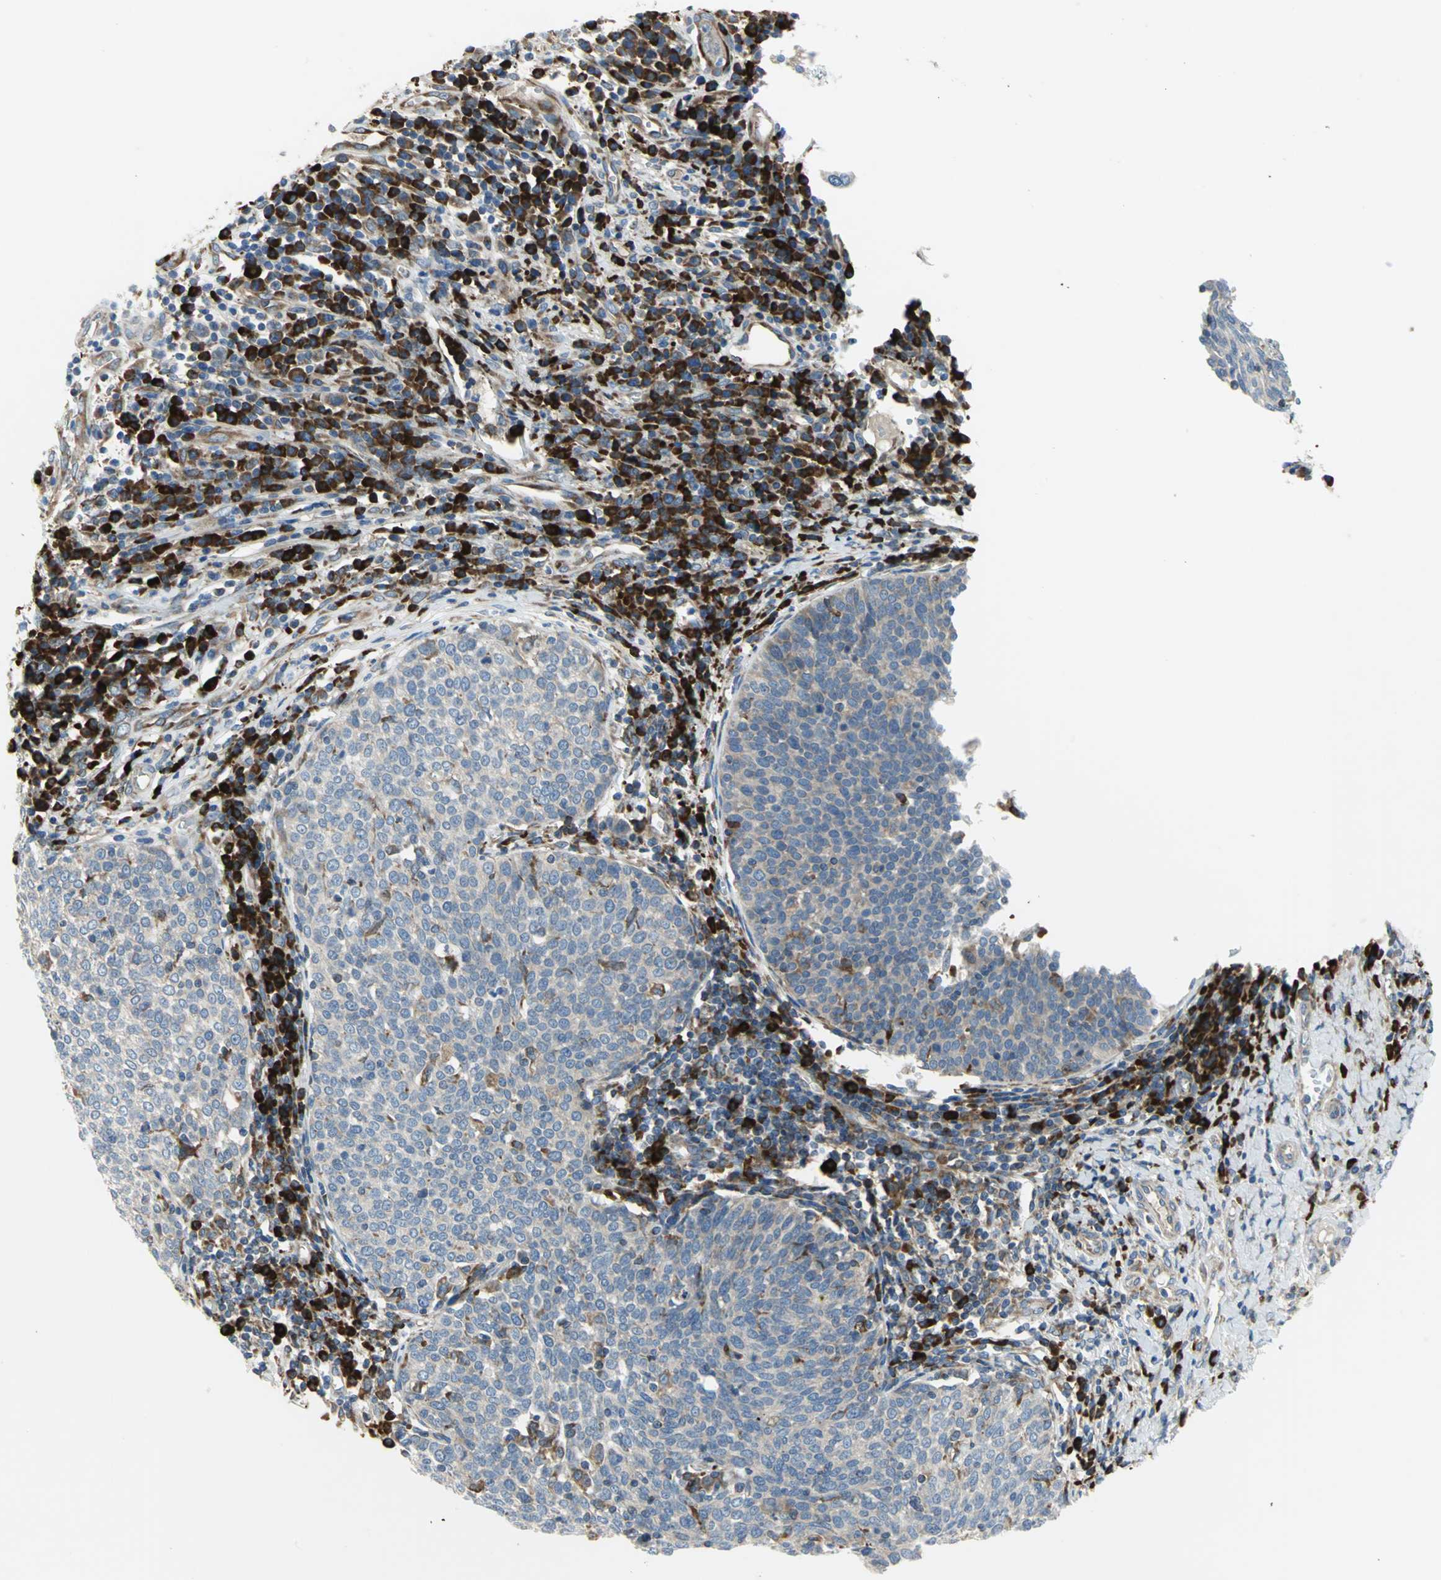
{"staining": {"intensity": "weak", "quantity": ">75%", "location": "cytoplasmic/membranous"}, "tissue": "cervical cancer", "cell_type": "Tumor cells", "image_type": "cancer", "snomed": [{"axis": "morphology", "description": "Squamous cell carcinoma, NOS"}, {"axis": "topography", "description": "Cervix"}], "caption": "Immunohistochemistry (IHC) (DAB) staining of human cervical cancer reveals weak cytoplasmic/membranous protein expression in about >75% of tumor cells.", "gene": "TULP4", "patient": {"sex": "female", "age": 40}}